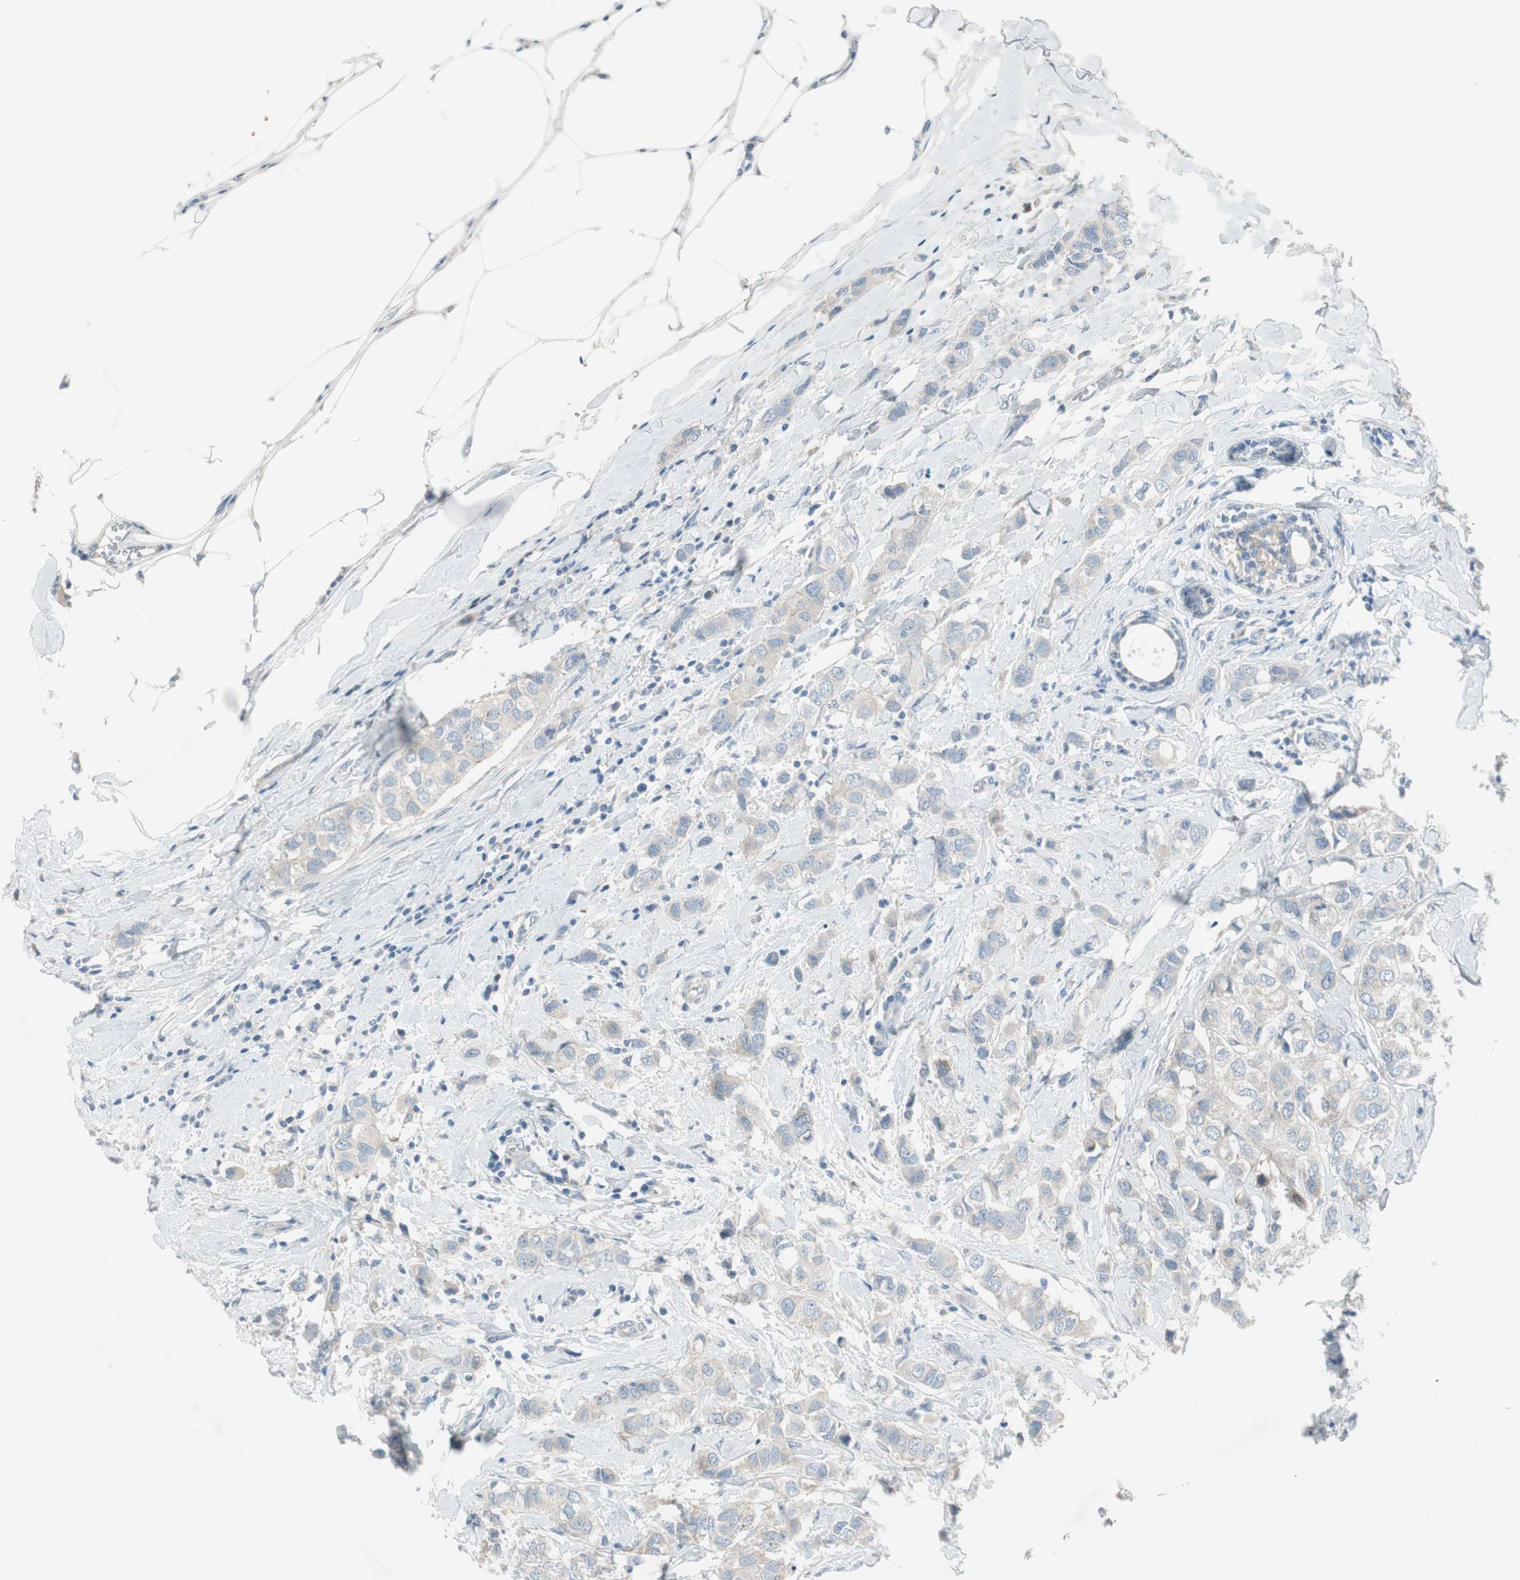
{"staining": {"intensity": "negative", "quantity": "none", "location": "none"}, "tissue": "breast cancer", "cell_type": "Tumor cells", "image_type": "cancer", "snomed": [{"axis": "morphology", "description": "Duct carcinoma"}, {"axis": "topography", "description": "Breast"}], "caption": "This is an IHC photomicrograph of human invasive ductal carcinoma (breast). There is no expression in tumor cells.", "gene": "PRRG4", "patient": {"sex": "female", "age": 50}}